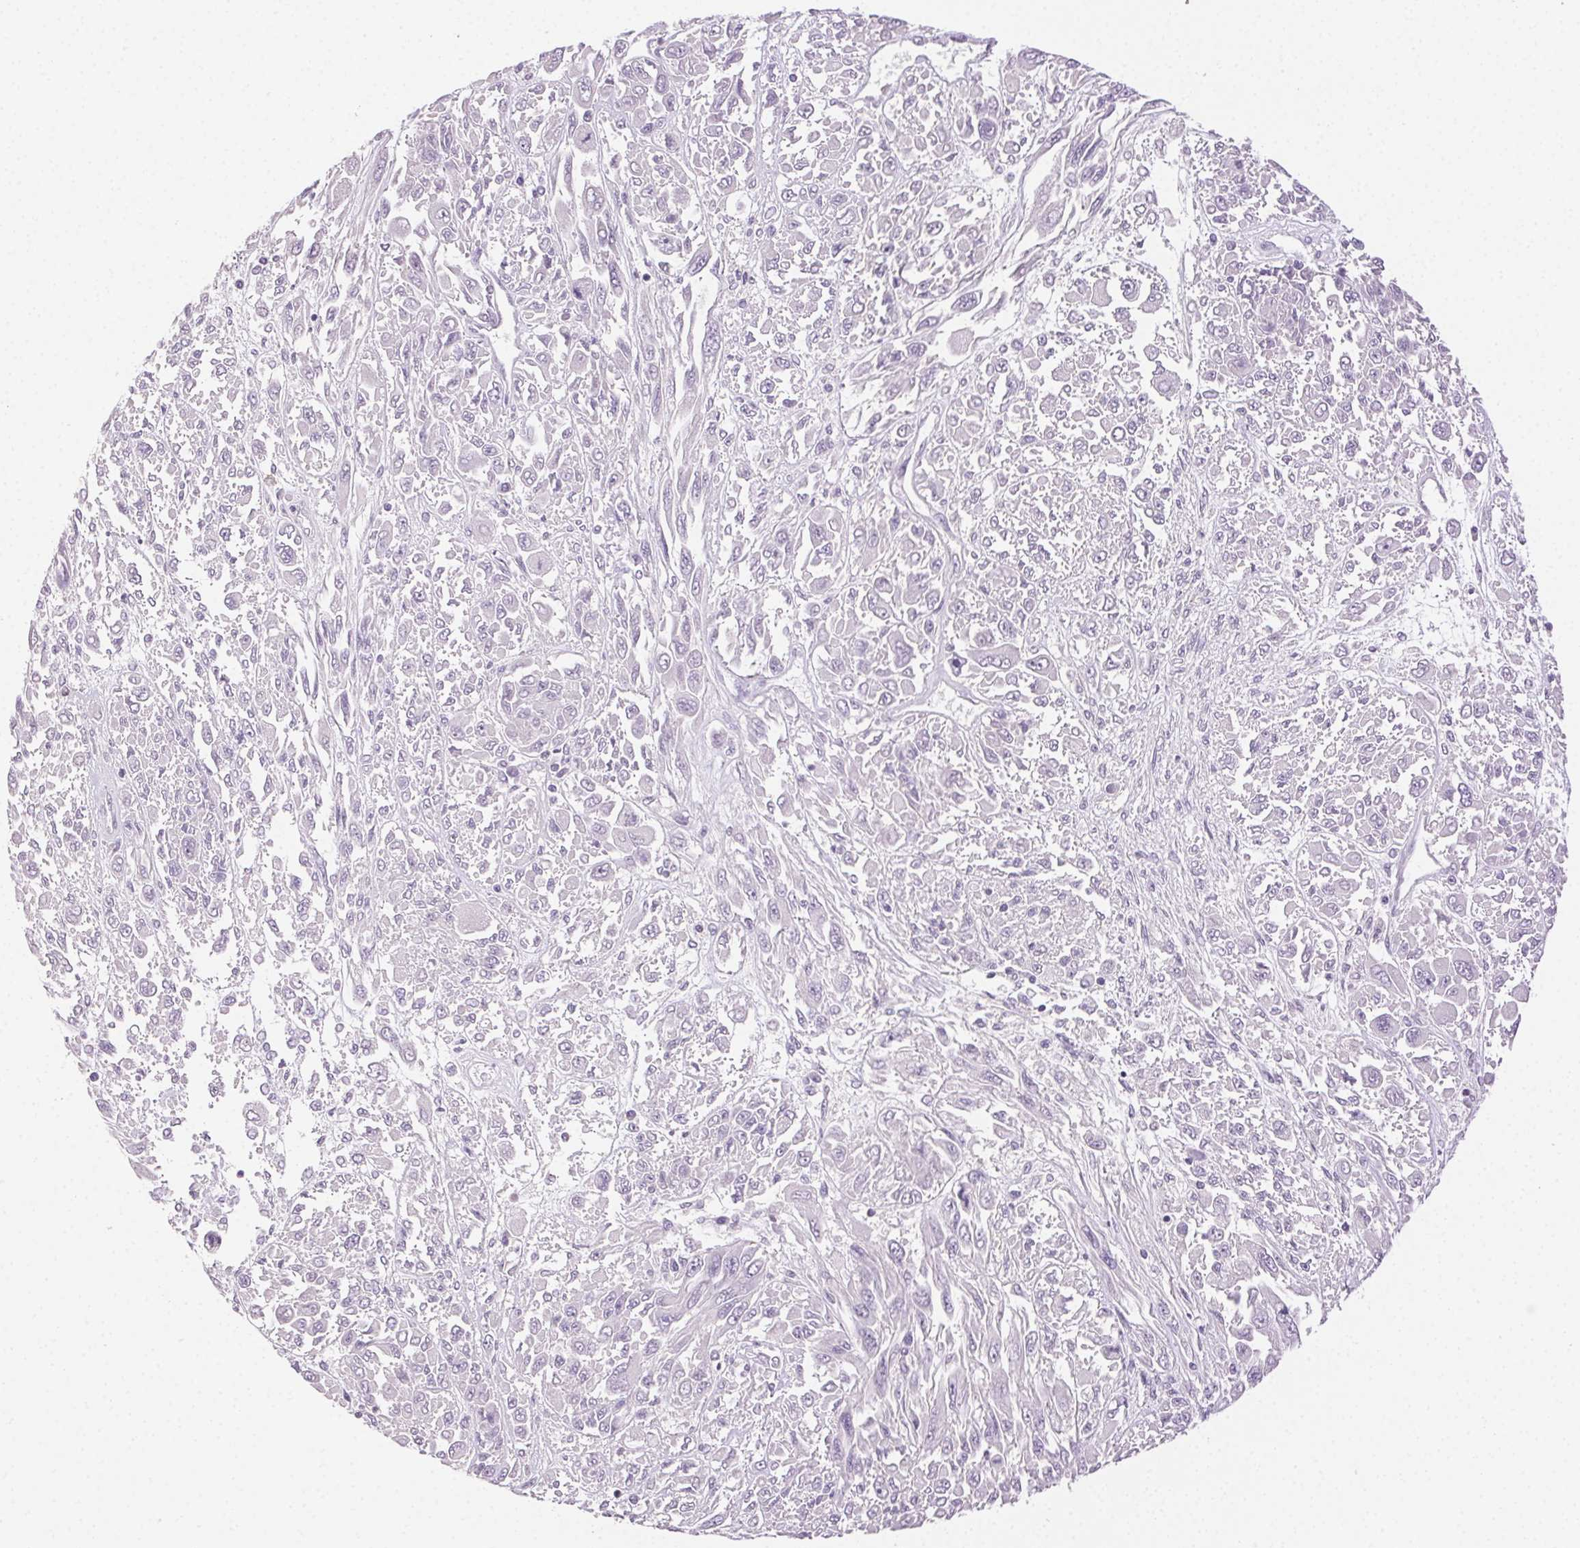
{"staining": {"intensity": "negative", "quantity": "none", "location": "none"}, "tissue": "melanoma", "cell_type": "Tumor cells", "image_type": "cancer", "snomed": [{"axis": "morphology", "description": "Malignant melanoma, NOS"}, {"axis": "topography", "description": "Skin"}], "caption": "Tumor cells are negative for protein expression in human melanoma.", "gene": "AKAP5", "patient": {"sex": "female", "age": 91}}